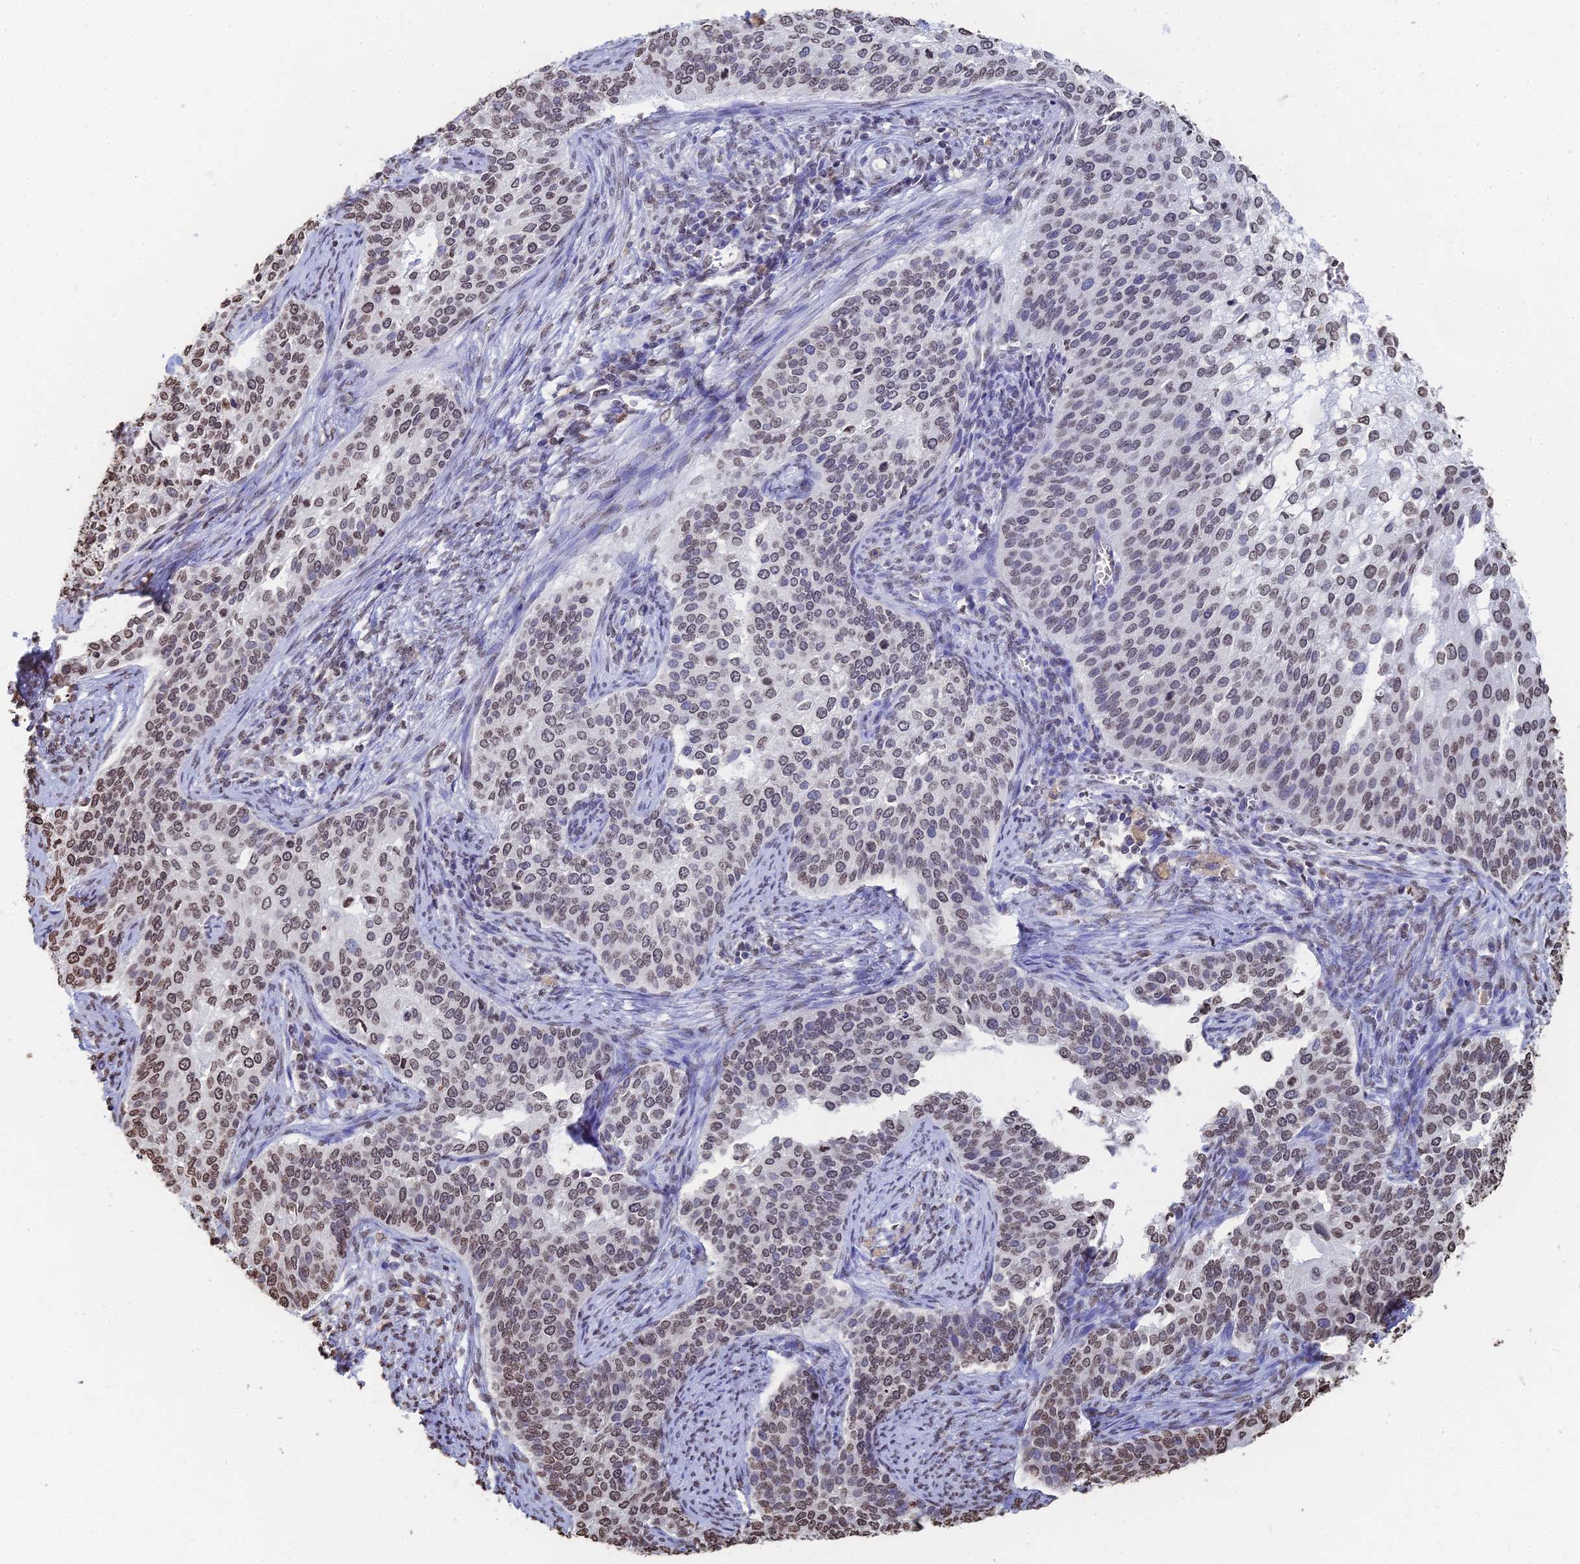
{"staining": {"intensity": "weak", "quantity": ">75%", "location": "nuclear"}, "tissue": "cervical cancer", "cell_type": "Tumor cells", "image_type": "cancer", "snomed": [{"axis": "morphology", "description": "Squamous cell carcinoma, NOS"}, {"axis": "topography", "description": "Cervix"}], "caption": "Weak nuclear positivity is appreciated in approximately >75% of tumor cells in cervical cancer (squamous cell carcinoma). The staining was performed using DAB to visualize the protein expression in brown, while the nuclei were stained in blue with hematoxylin (Magnification: 20x).", "gene": "GBP3", "patient": {"sex": "female", "age": 44}}